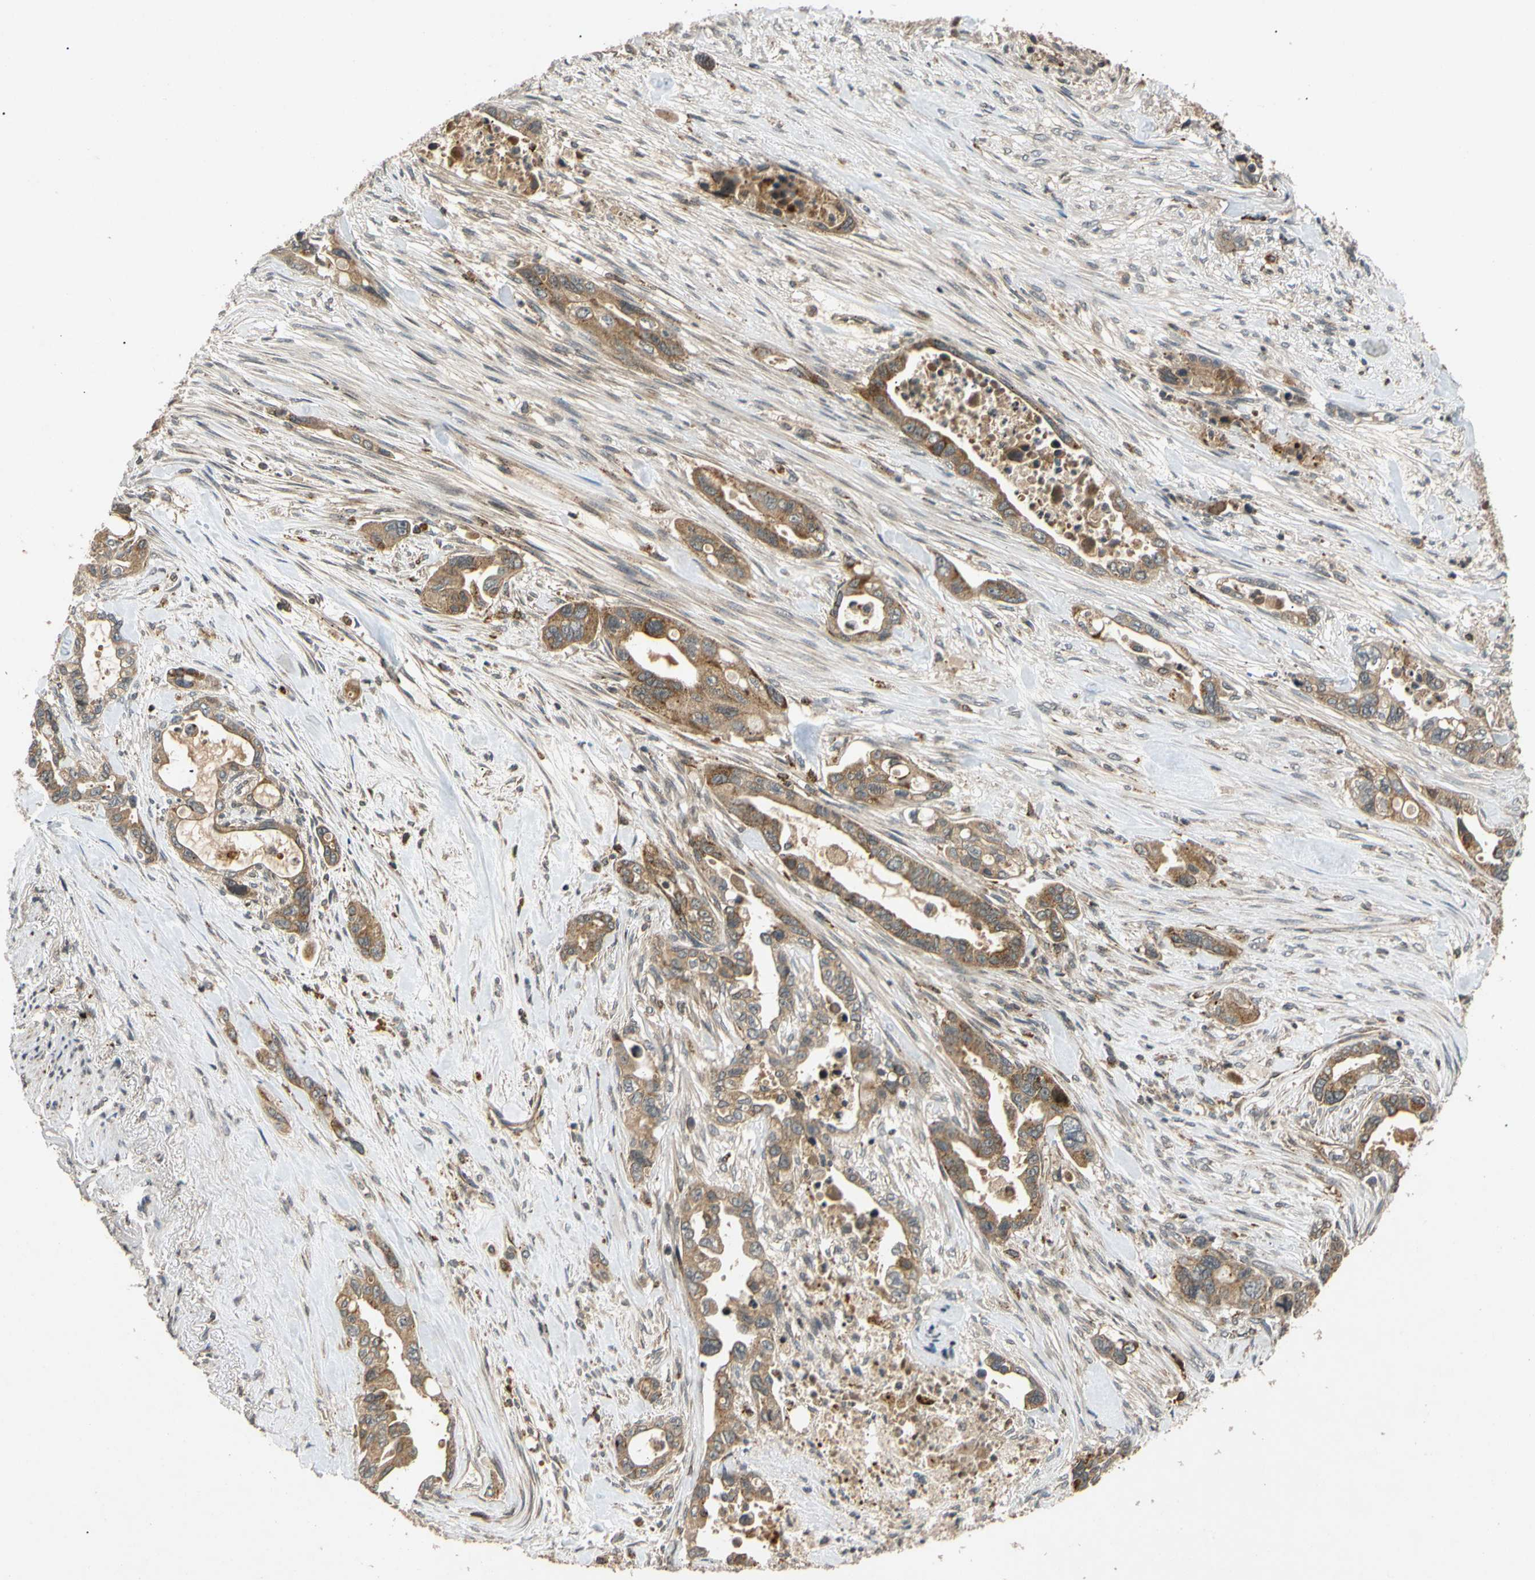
{"staining": {"intensity": "moderate", "quantity": ">75%", "location": "cytoplasmic/membranous"}, "tissue": "pancreatic cancer", "cell_type": "Tumor cells", "image_type": "cancer", "snomed": [{"axis": "morphology", "description": "Adenocarcinoma, NOS"}, {"axis": "topography", "description": "Pancreas"}], "caption": "Pancreatic cancer (adenocarcinoma) was stained to show a protein in brown. There is medium levels of moderate cytoplasmic/membranous staining in about >75% of tumor cells.", "gene": "MRPS22", "patient": {"sex": "male", "age": 70}}